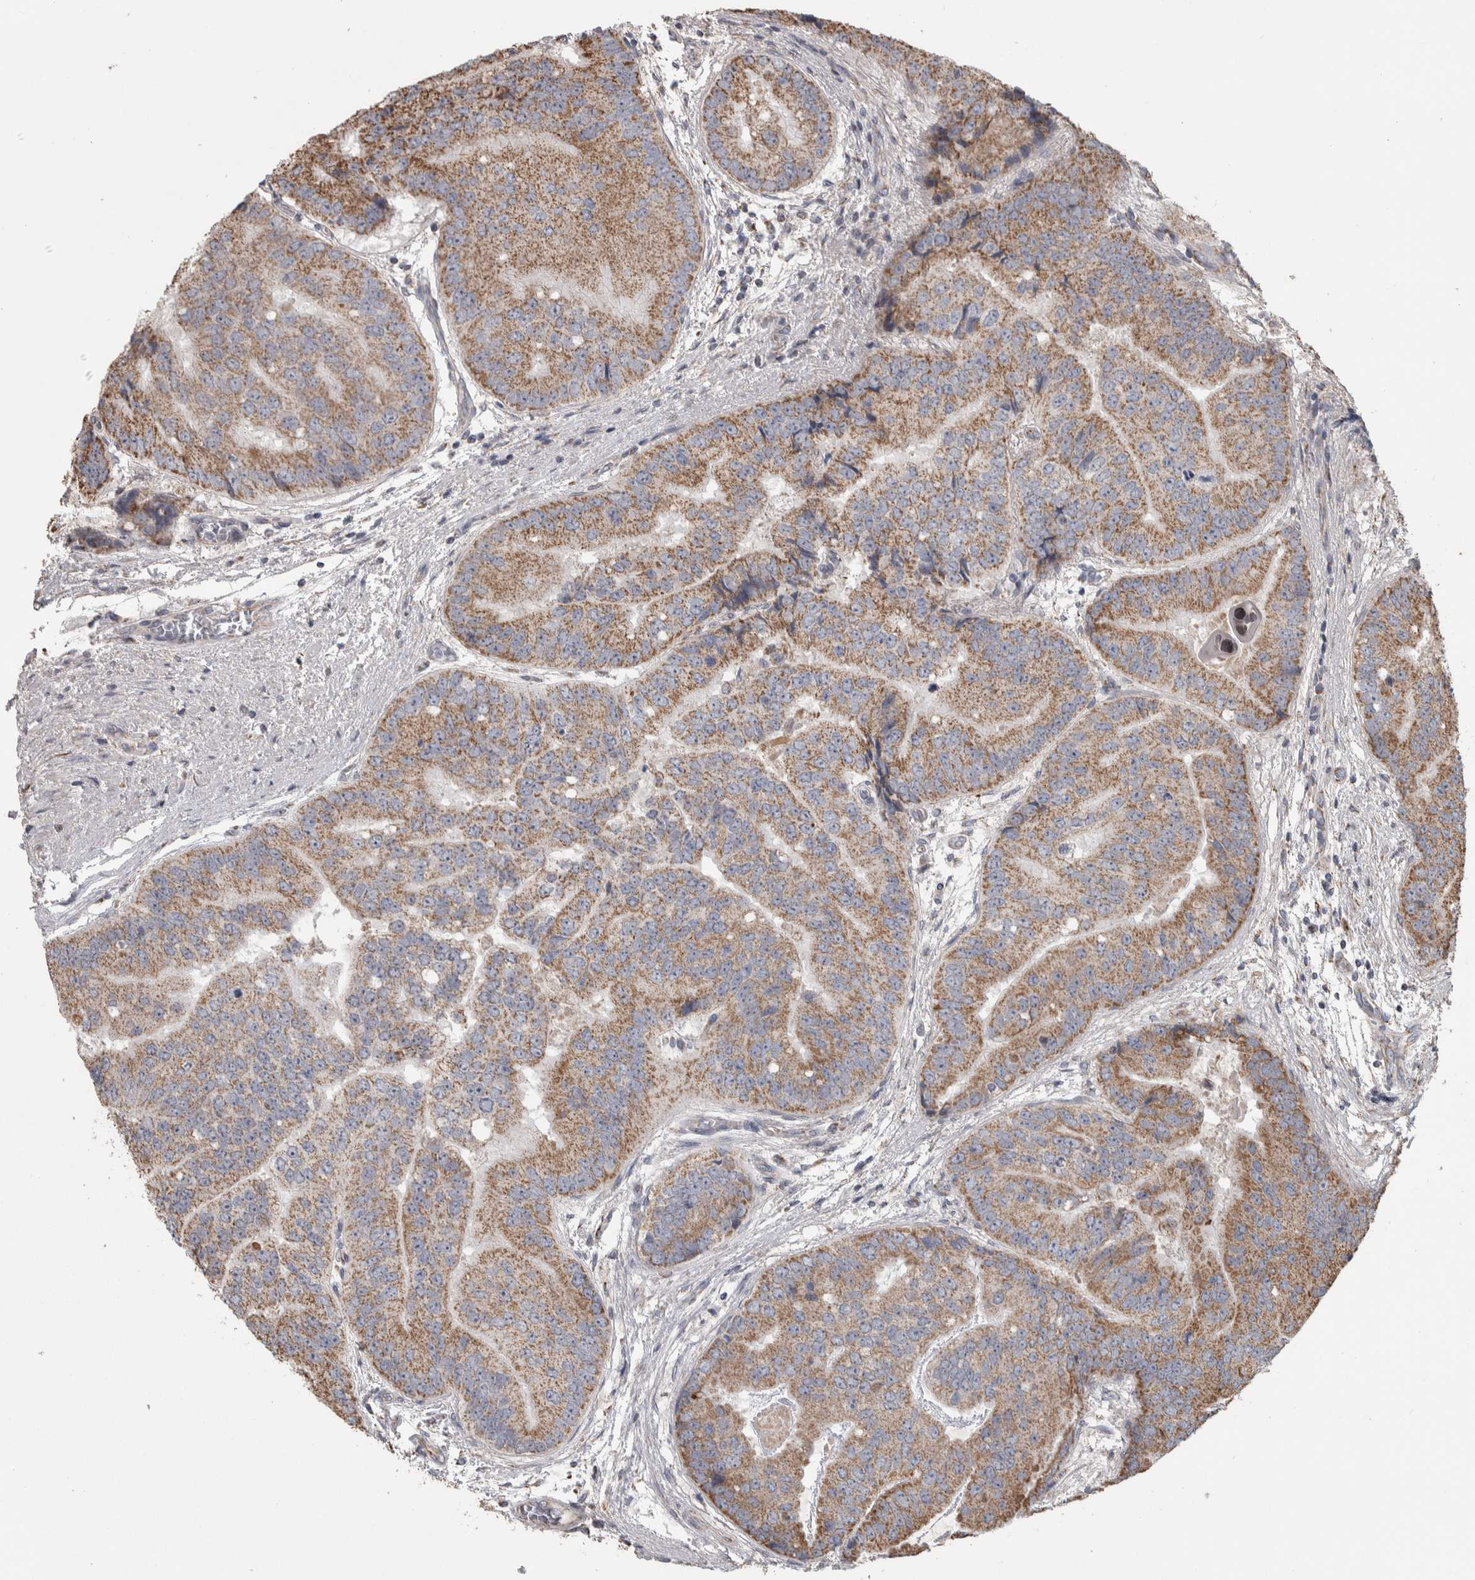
{"staining": {"intensity": "moderate", "quantity": ">75%", "location": "cytoplasmic/membranous"}, "tissue": "prostate cancer", "cell_type": "Tumor cells", "image_type": "cancer", "snomed": [{"axis": "morphology", "description": "Adenocarcinoma, High grade"}, {"axis": "topography", "description": "Prostate"}], "caption": "Immunohistochemistry staining of prostate cancer, which reveals medium levels of moderate cytoplasmic/membranous expression in about >75% of tumor cells indicating moderate cytoplasmic/membranous protein expression. The staining was performed using DAB (3,3'-diaminobenzidine) (brown) for protein detection and nuclei were counterstained in hematoxylin (blue).", "gene": "SCO1", "patient": {"sex": "male", "age": 70}}